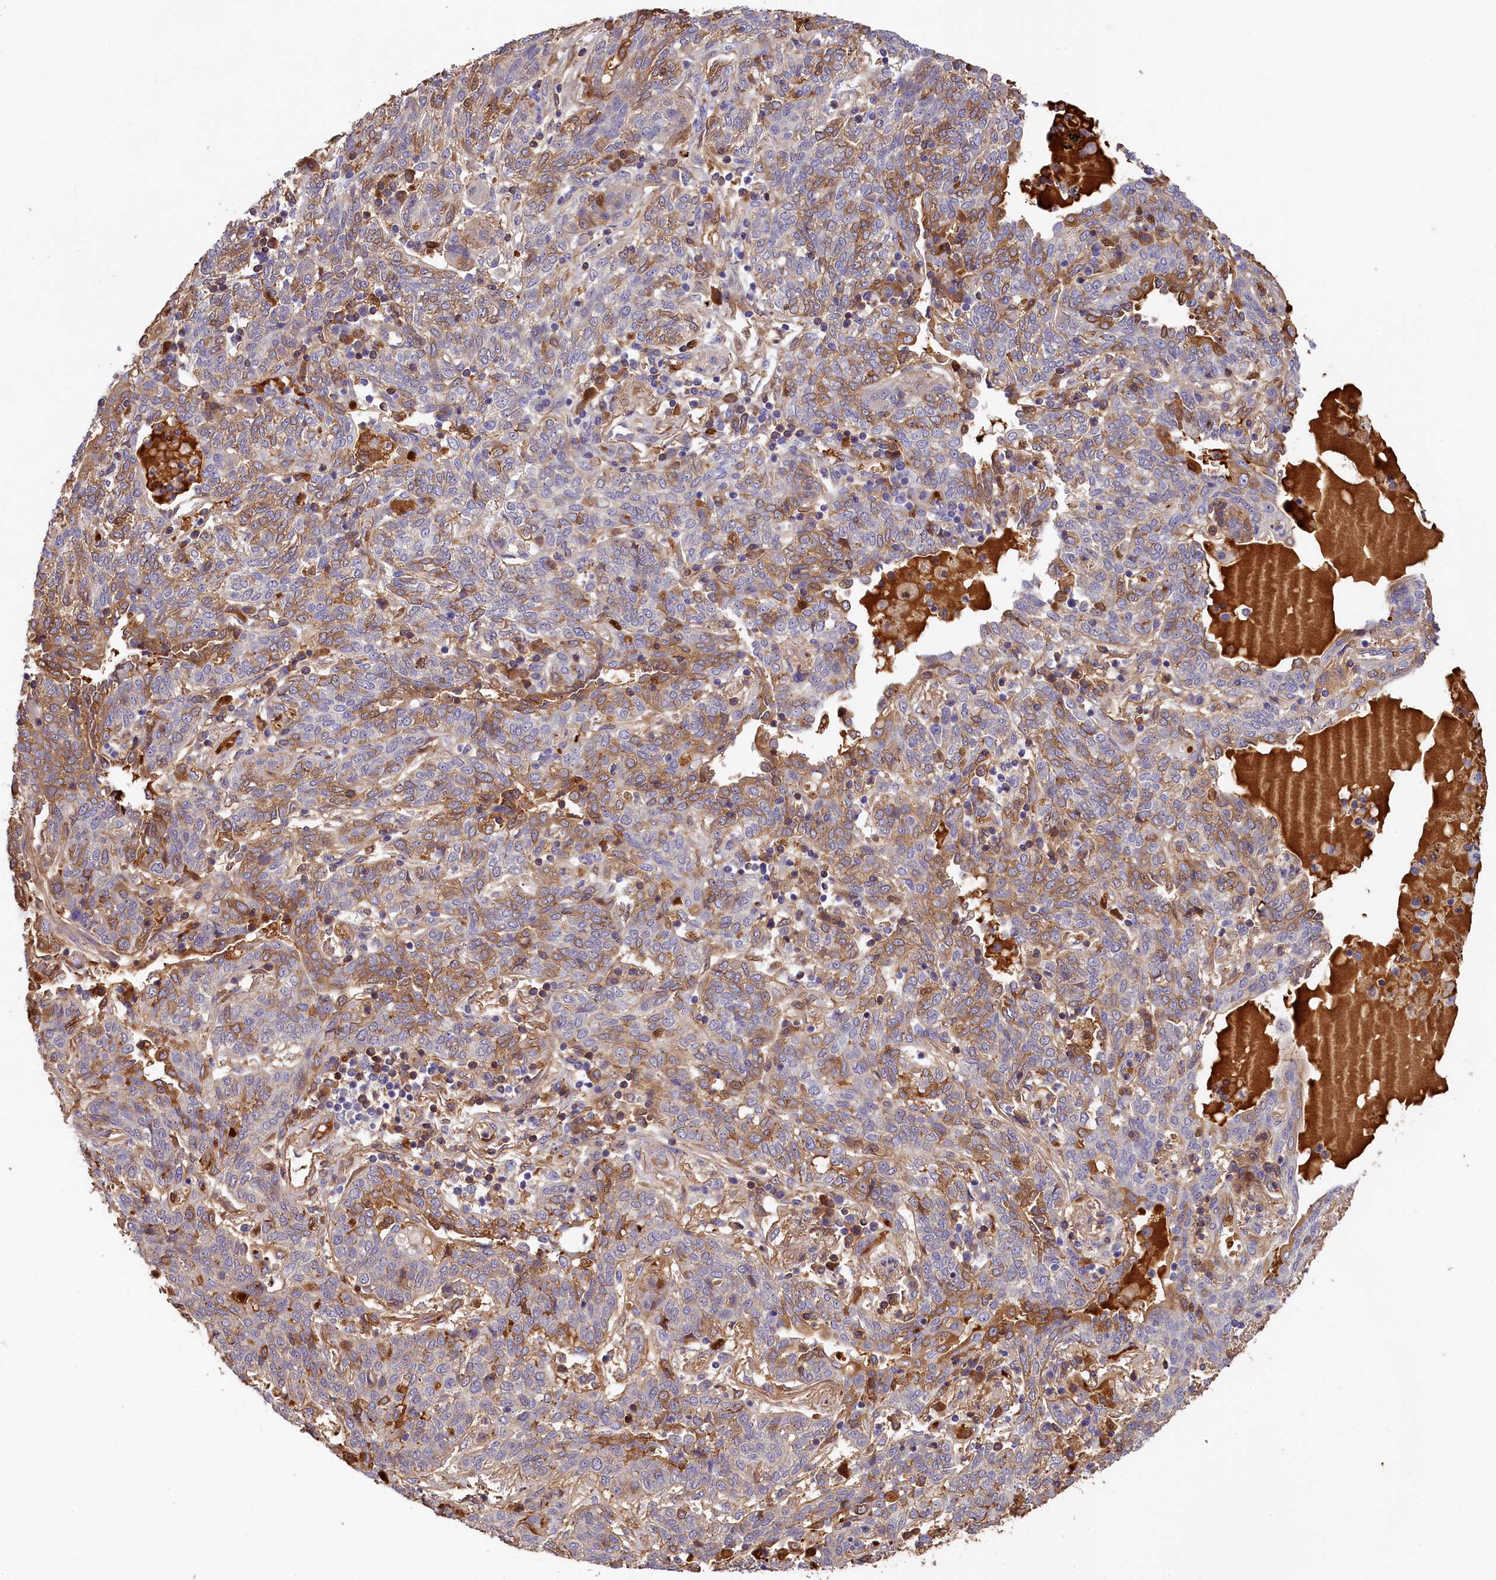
{"staining": {"intensity": "moderate", "quantity": "25%-75%", "location": "cytoplasmic/membranous"}, "tissue": "lung cancer", "cell_type": "Tumor cells", "image_type": "cancer", "snomed": [{"axis": "morphology", "description": "Squamous cell carcinoma, NOS"}, {"axis": "topography", "description": "Lung"}], "caption": "Protein expression analysis of lung squamous cell carcinoma reveals moderate cytoplasmic/membranous positivity in approximately 25%-75% of tumor cells. The protein is stained brown, and the nuclei are stained in blue (DAB IHC with brightfield microscopy, high magnification).", "gene": "PHAF1", "patient": {"sex": "female", "age": 70}}